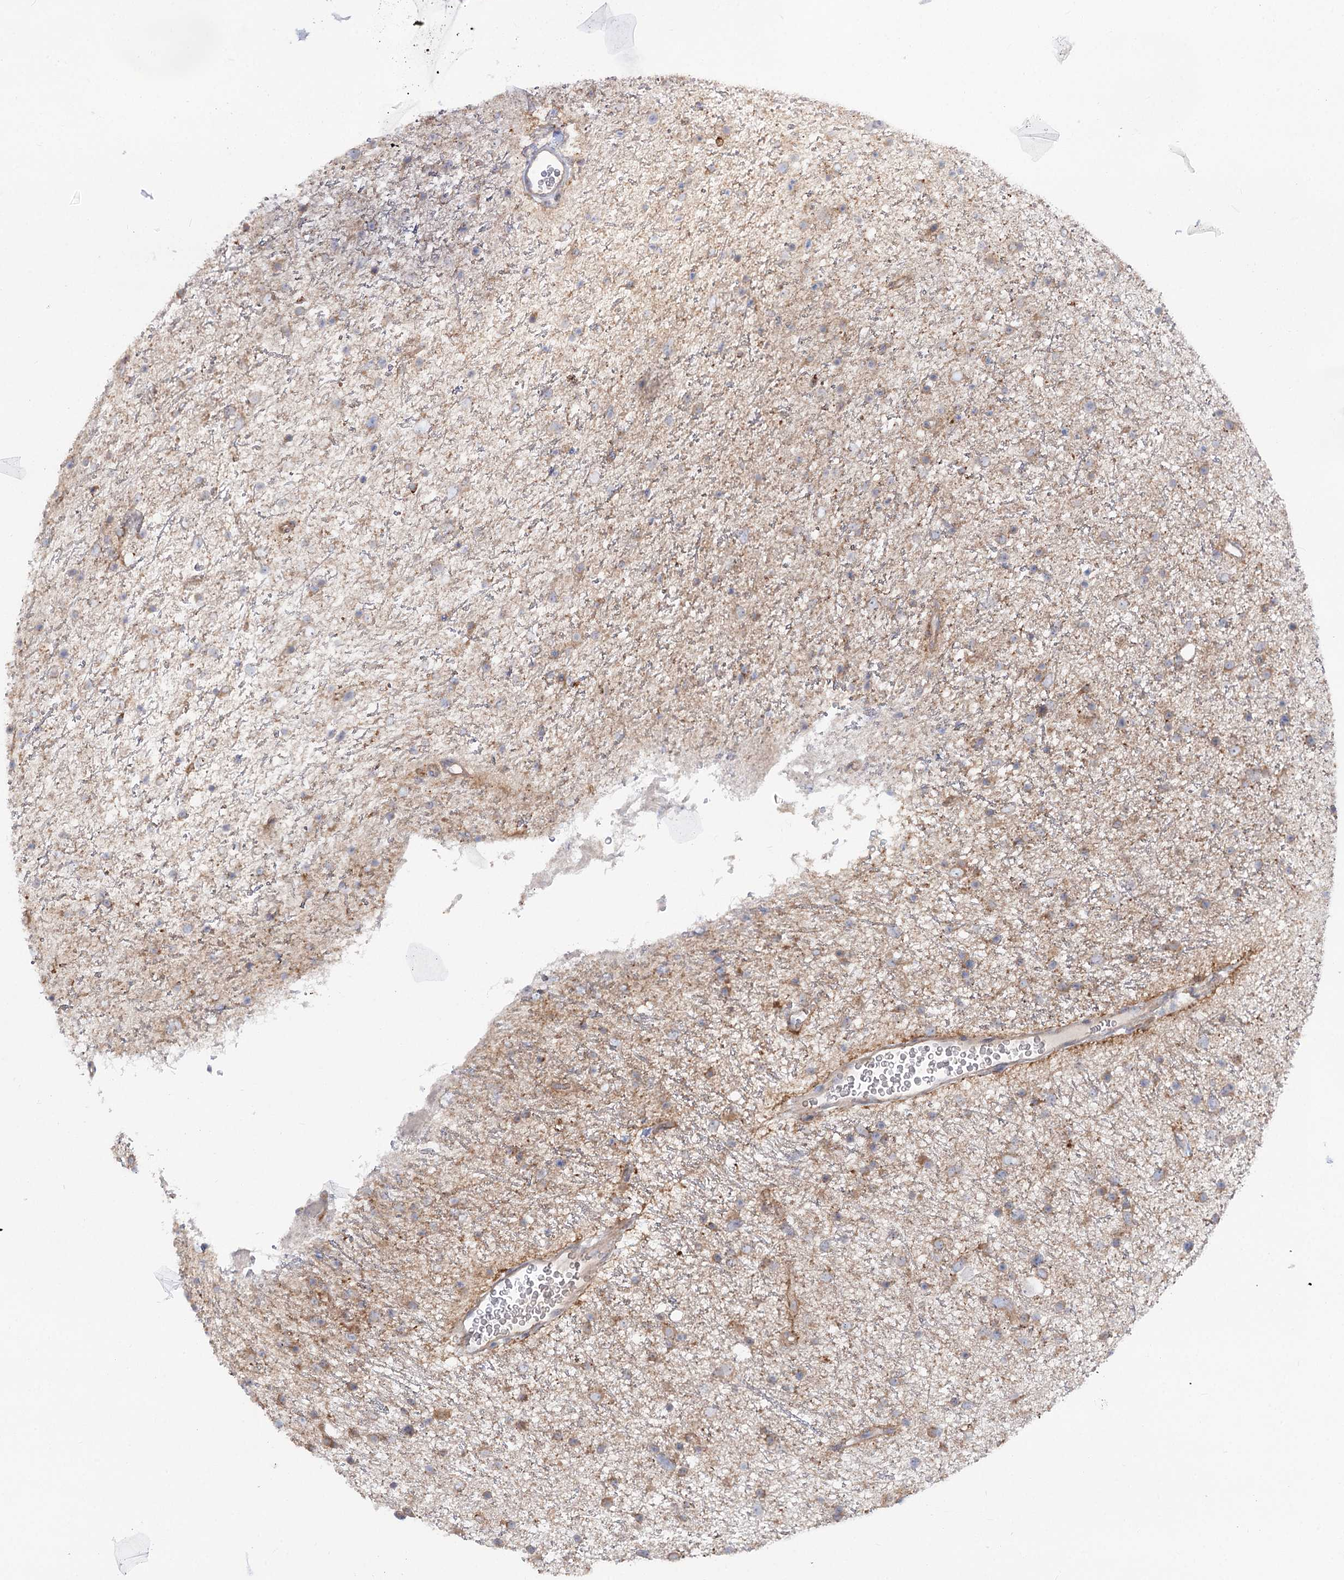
{"staining": {"intensity": "moderate", "quantity": "<25%", "location": "cytoplasmic/membranous"}, "tissue": "glioma", "cell_type": "Tumor cells", "image_type": "cancer", "snomed": [{"axis": "morphology", "description": "Glioma, malignant, Low grade"}, {"axis": "topography", "description": "Cerebral cortex"}], "caption": "High-magnification brightfield microscopy of glioma stained with DAB (3,3'-diaminobenzidine) (brown) and counterstained with hematoxylin (blue). tumor cells exhibit moderate cytoplasmic/membranous expression is present in about<25% of cells.", "gene": "SCN11A", "patient": {"sex": "female", "age": 39}}